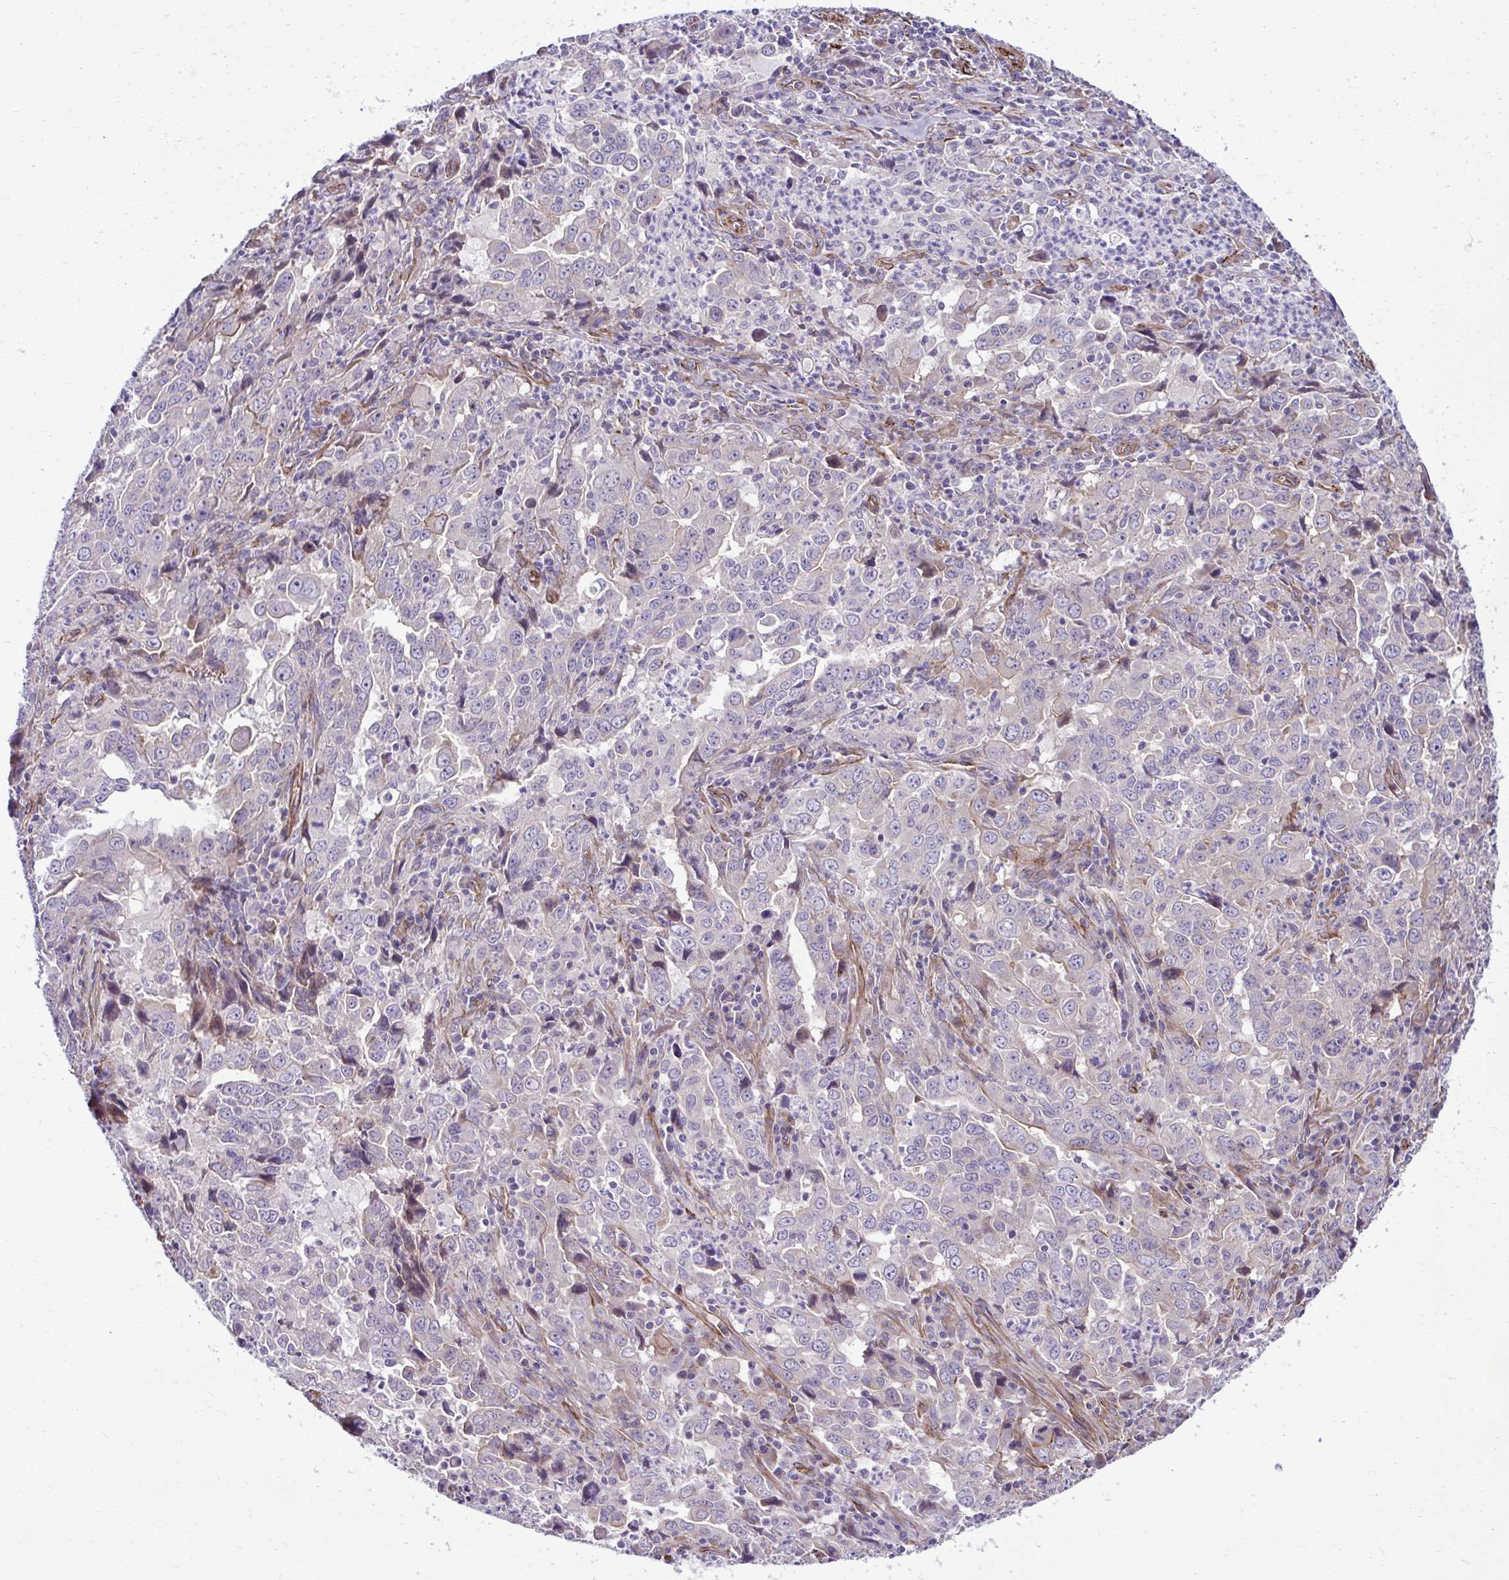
{"staining": {"intensity": "weak", "quantity": "<25%", "location": "cytoplasmic/membranous"}, "tissue": "lung cancer", "cell_type": "Tumor cells", "image_type": "cancer", "snomed": [{"axis": "morphology", "description": "Adenocarcinoma, NOS"}, {"axis": "topography", "description": "Lung"}], "caption": "Human lung cancer stained for a protein using immunohistochemistry exhibits no expression in tumor cells.", "gene": "TRIM52", "patient": {"sex": "male", "age": 67}}